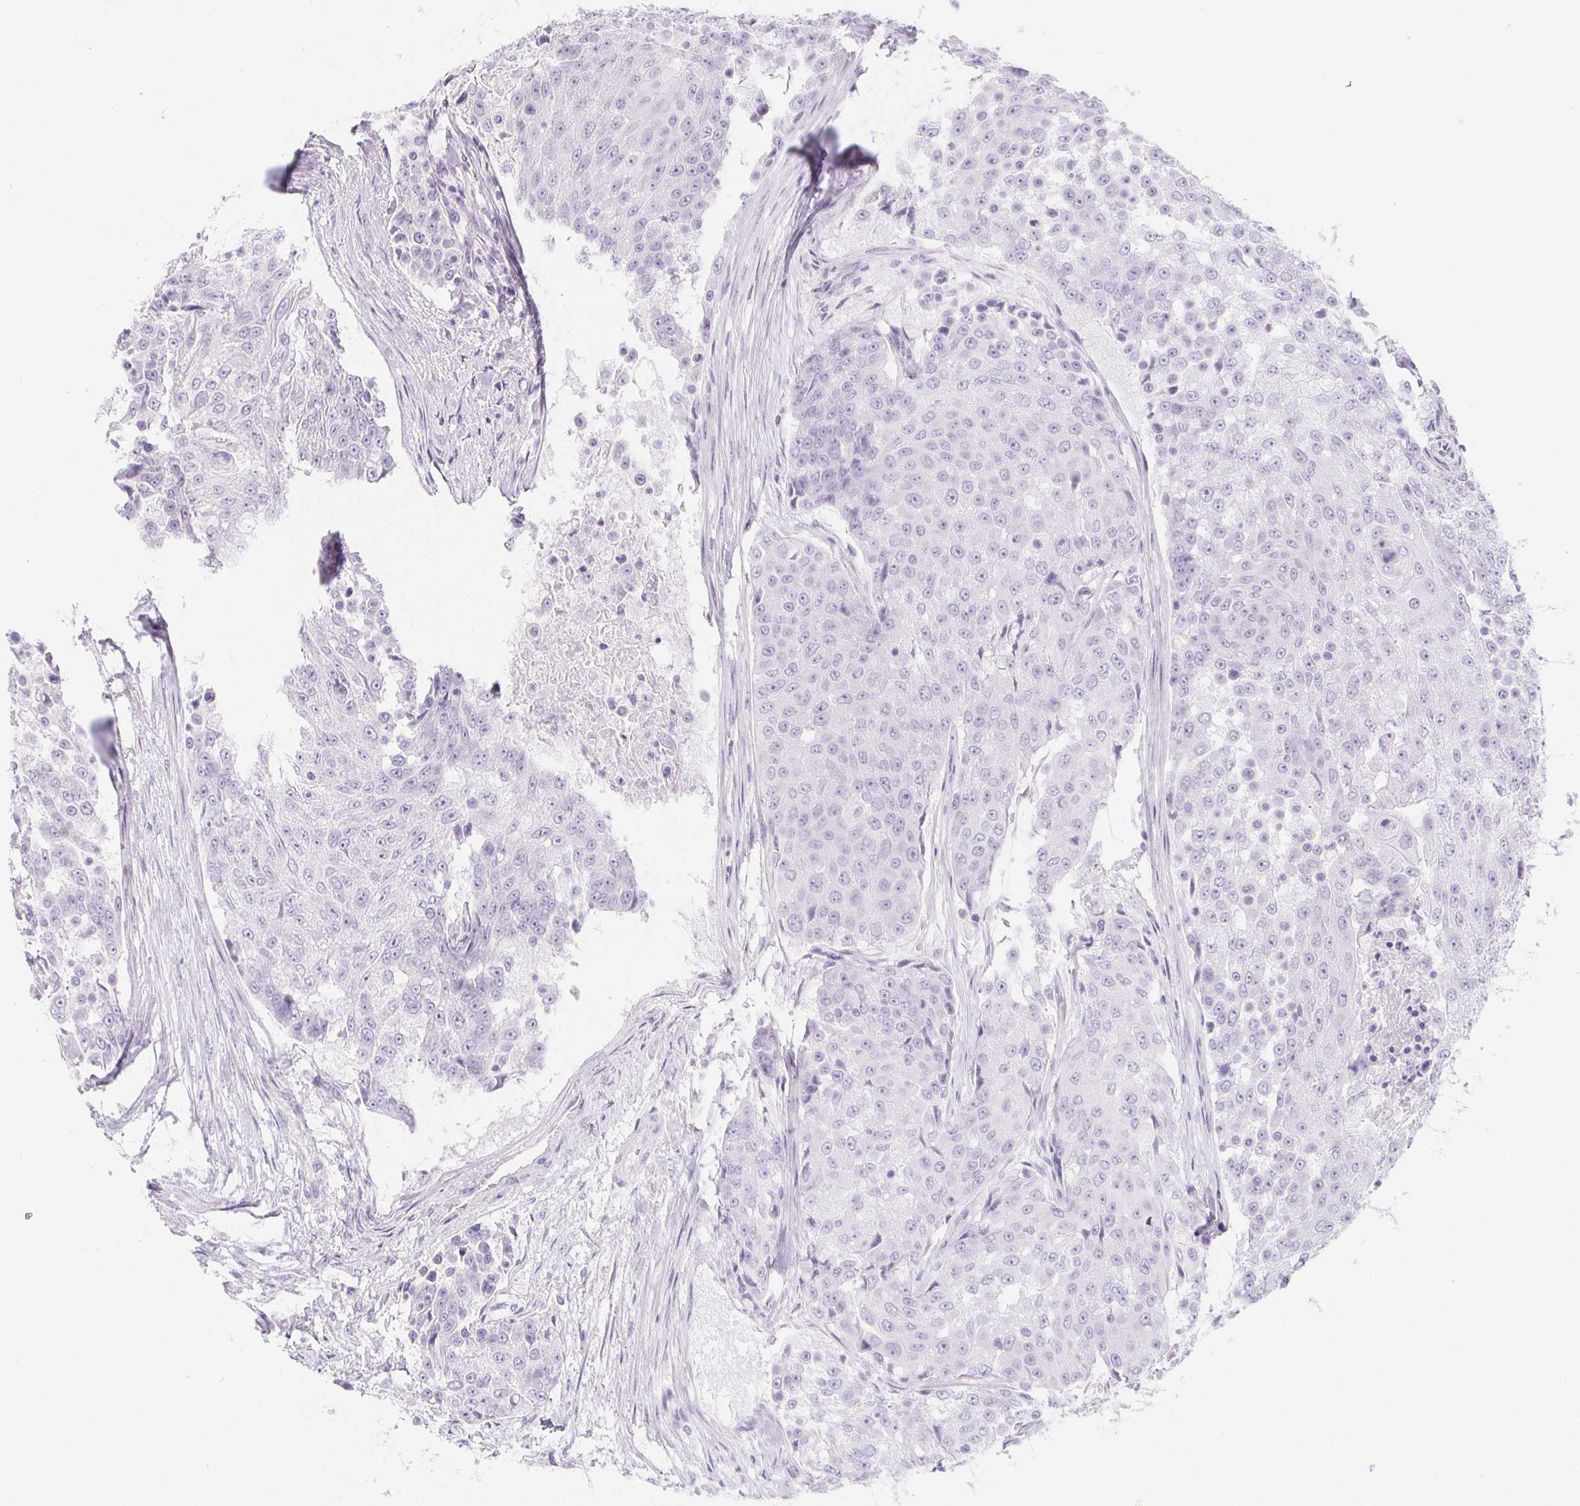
{"staining": {"intensity": "negative", "quantity": "none", "location": "none"}, "tissue": "urothelial cancer", "cell_type": "Tumor cells", "image_type": "cancer", "snomed": [{"axis": "morphology", "description": "Urothelial carcinoma, High grade"}, {"axis": "topography", "description": "Urinary bladder"}], "caption": "Immunohistochemistry of urothelial cancer demonstrates no expression in tumor cells. Nuclei are stained in blue.", "gene": "ZBBX", "patient": {"sex": "female", "age": 63}}